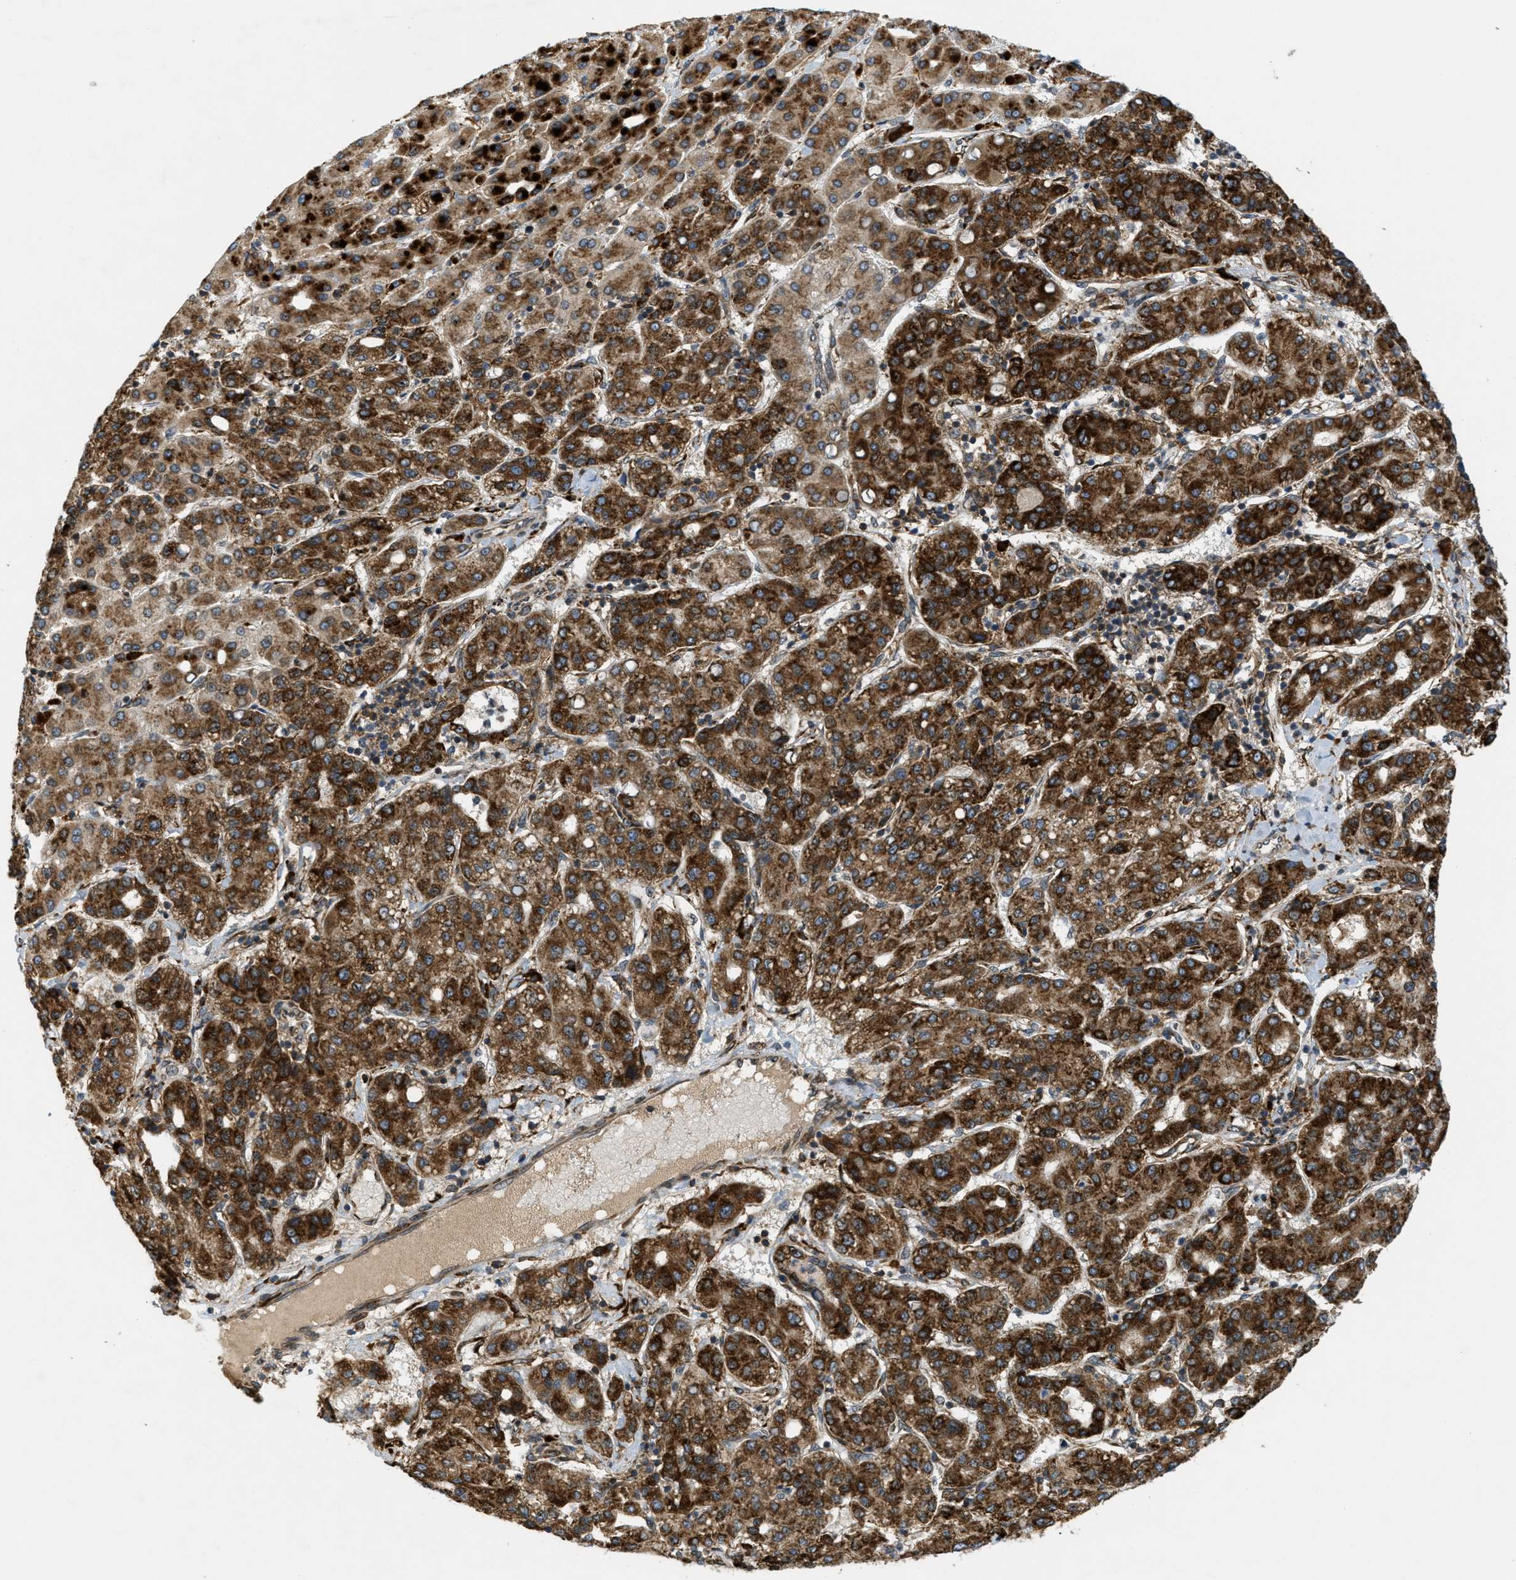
{"staining": {"intensity": "strong", "quantity": ">75%", "location": "cytoplasmic/membranous"}, "tissue": "liver cancer", "cell_type": "Tumor cells", "image_type": "cancer", "snomed": [{"axis": "morphology", "description": "Carcinoma, Hepatocellular, NOS"}, {"axis": "topography", "description": "Liver"}], "caption": "DAB immunohistochemical staining of human liver cancer (hepatocellular carcinoma) shows strong cytoplasmic/membranous protein staining in approximately >75% of tumor cells. The protein of interest is stained brown, and the nuclei are stained in blue (DAB IHC with brightfield microscopy, high magnification).", "gene": "PCDH18", "patient": {"sex": "male", "age": 65}}